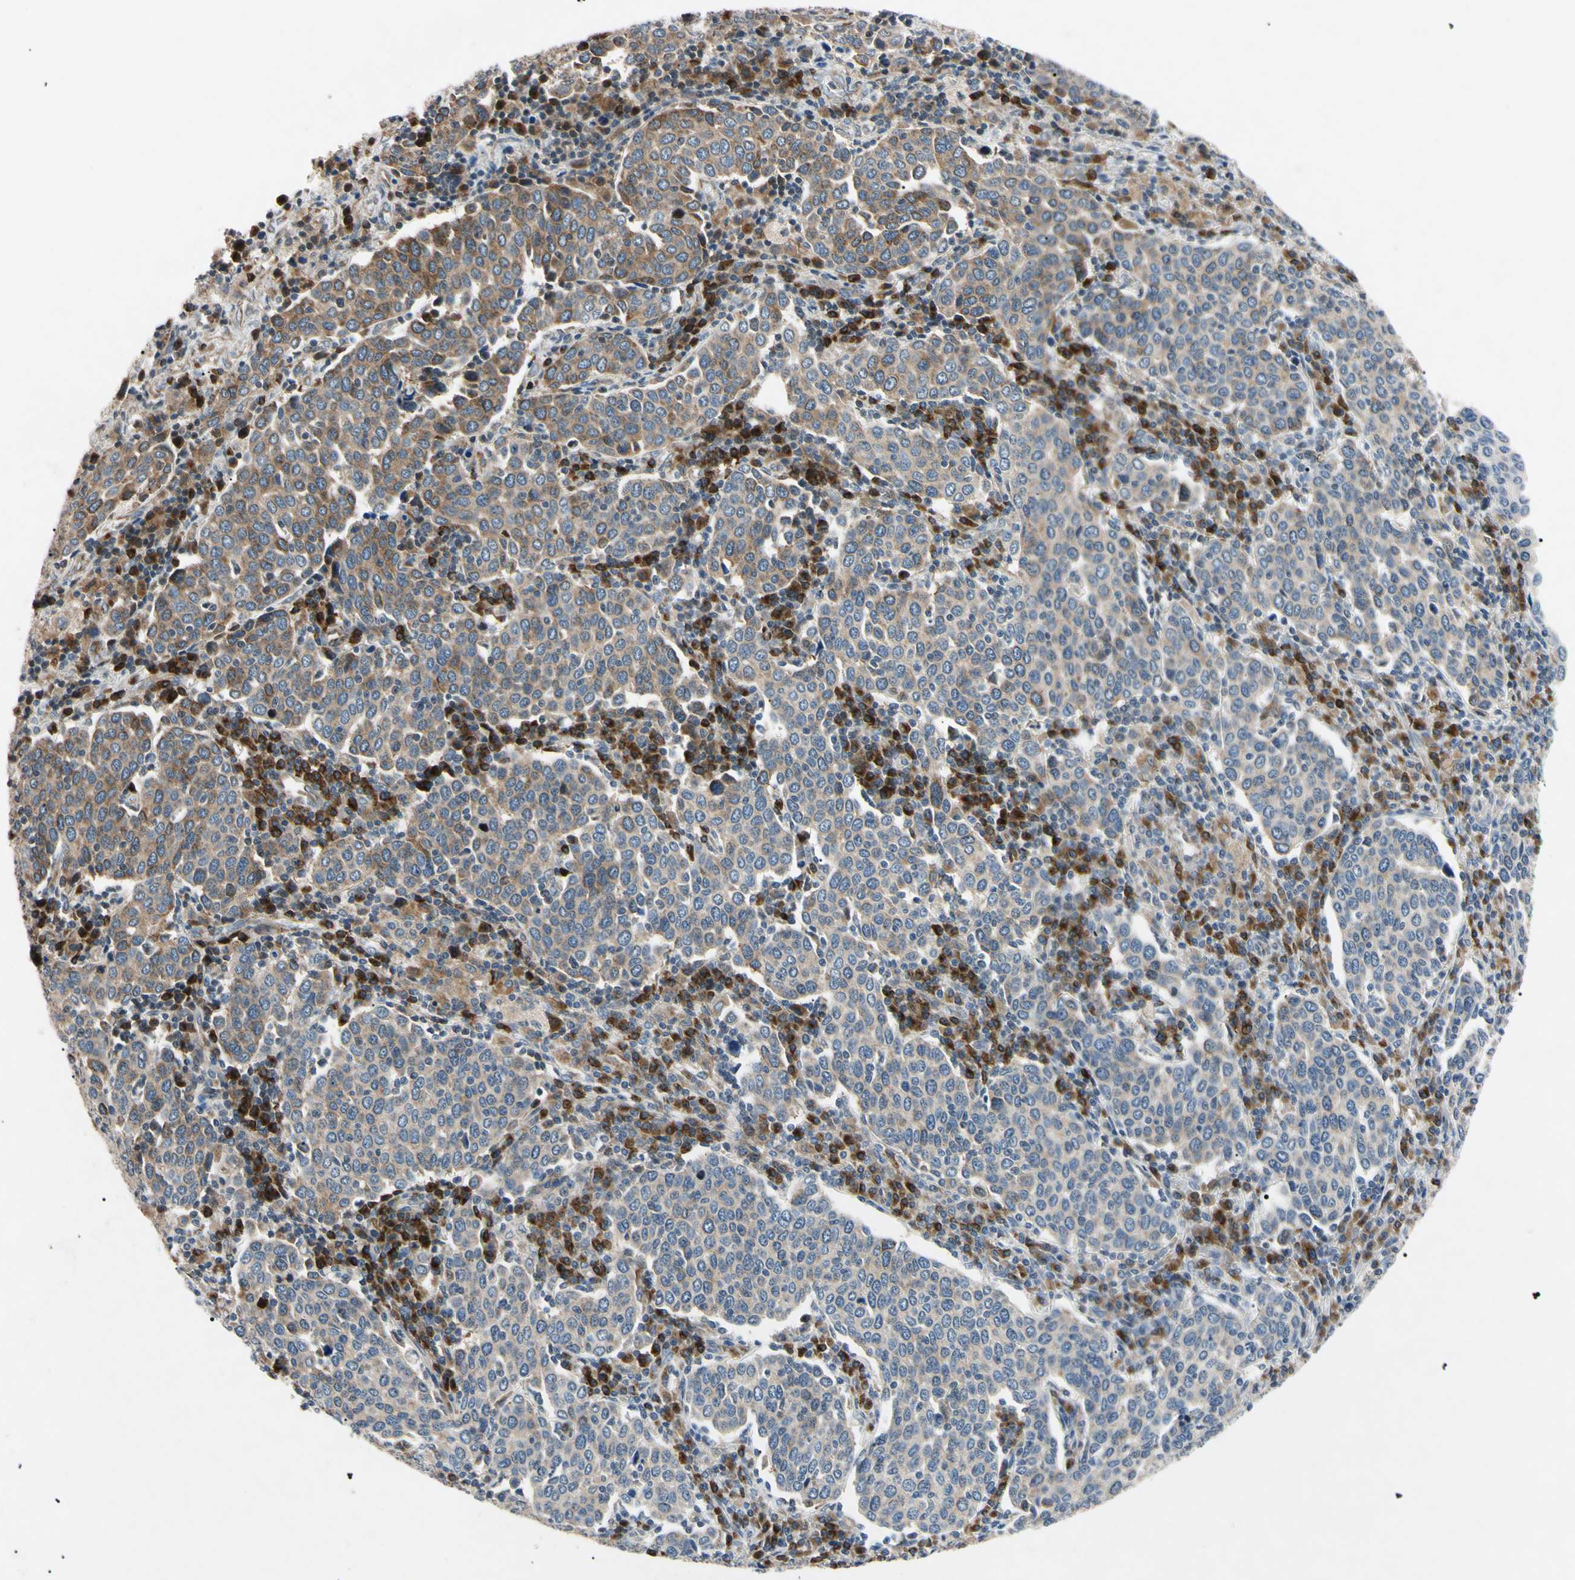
{"staining": {"intensity": "weak", "quantity": ">75%", "location": "cytoplasmic/membranous"}, "tissue": "cervical cancer", "cell_type": "Tumor cells", "image_type": "cancer", "snomed": [{"axis": "morphology", "description": "Squamous cell carcinoma, NOS"}, {"axis": "topography", "description": "Cervix"}], "caption": "High-power microscopy captured an immunohistochemistry image of cervical cancer (squamous cell carcinoma), revealing weak cytoplasmic/membranous expression in about >75% of tumor cells. The staining was performed using DAB, with brown indicating positive protein expression. Nuclei are stained blue with hematoxylin.", "gene": "TUBB4A", "patient": {"sex": "female", "age": 40}}